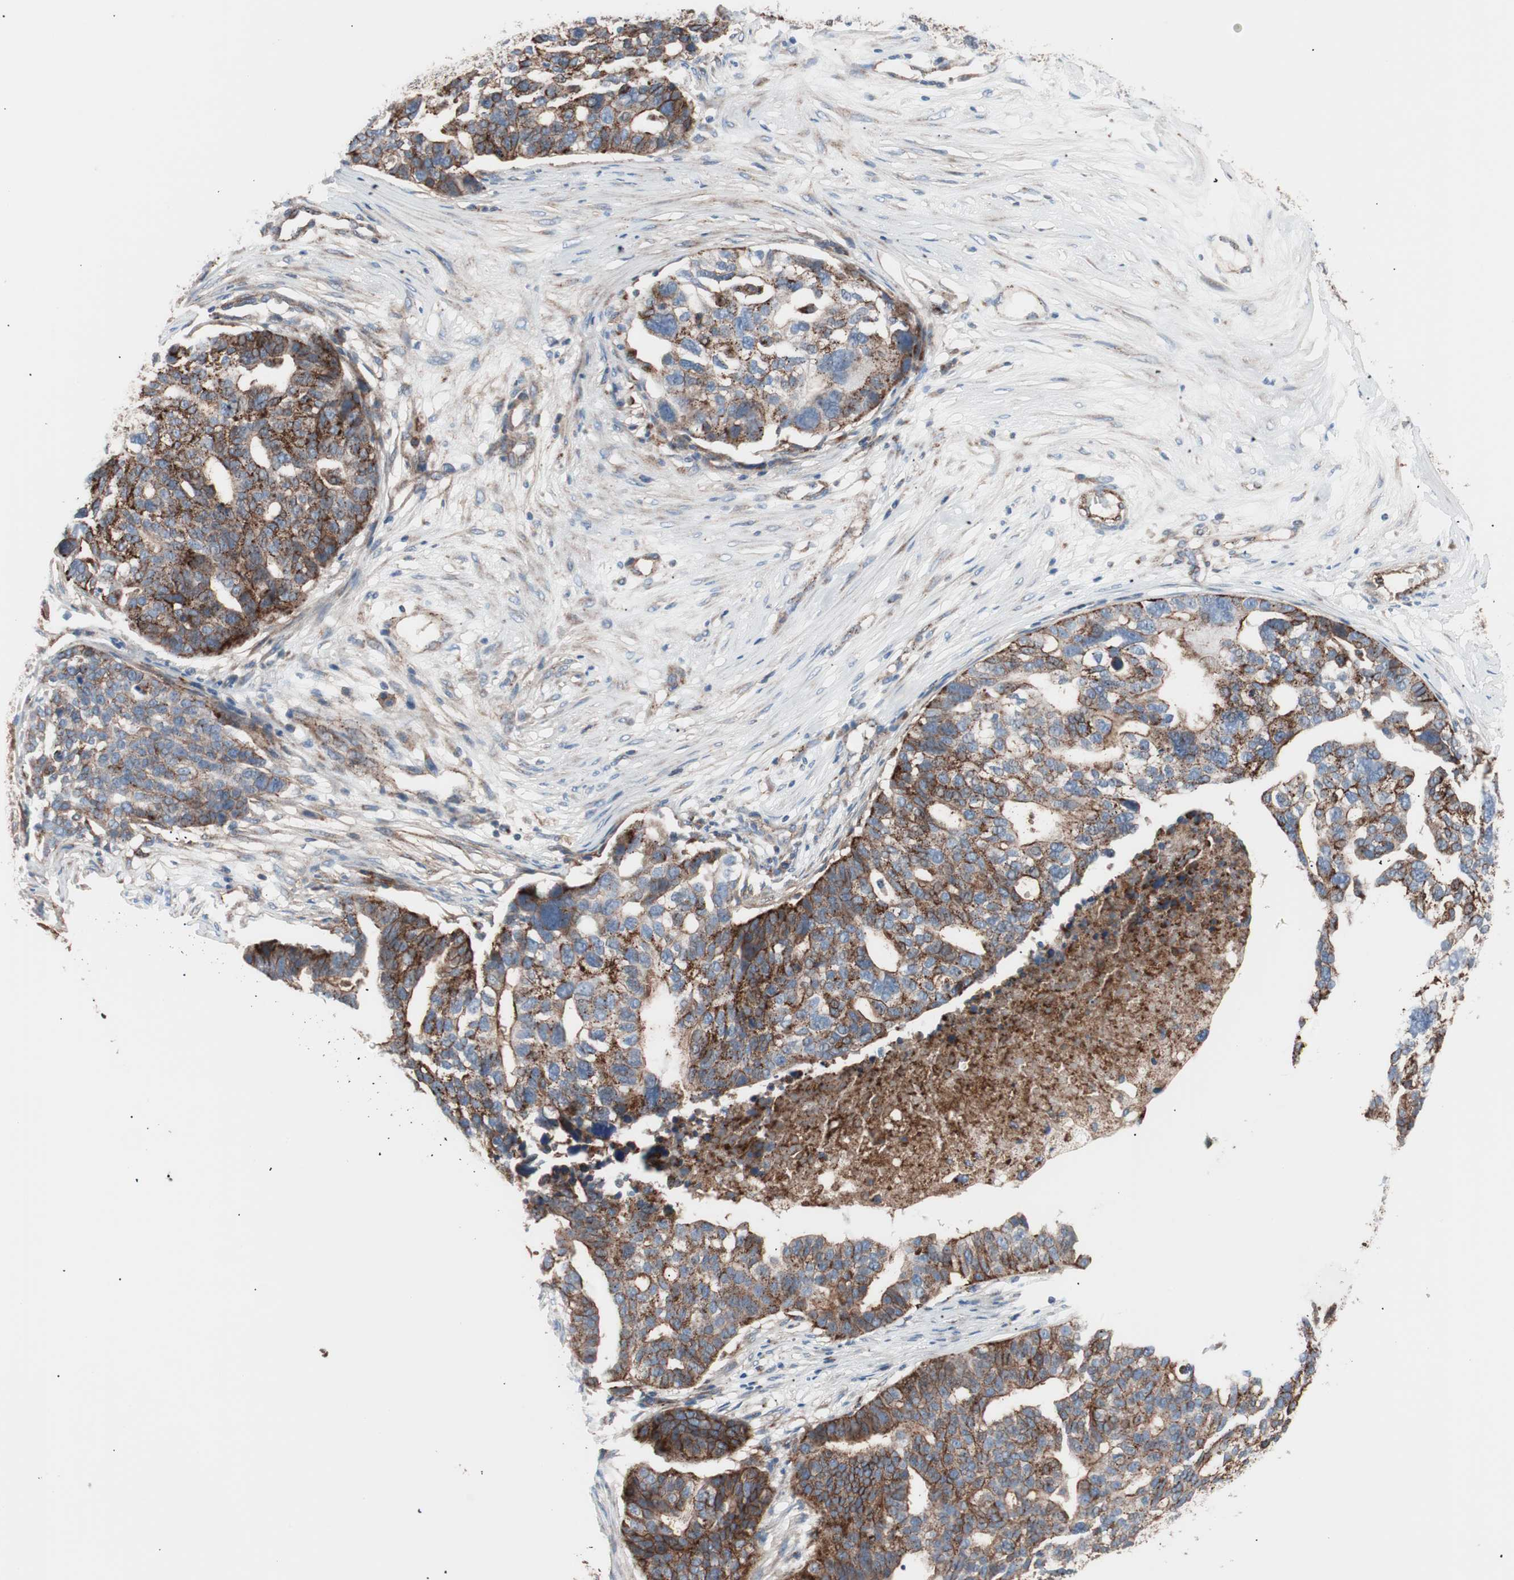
{"staining": {"intensity": "moderate", "quantity": ">75%", "location": "cytoplasmic/membranous"}, "tissue": "ovarian cancer", "cell_type": "Tumor cells", "image_type": "cancer", "snomed": [{"axis": "morphology", "description": "Cystadenocarcinoma, serous, NOS"}, {"axis": "topography", "description": "Ovary"}], "caption": "Ovarian cancer stained with immunohistochemistry demonstrates moderate cytoplasmic/membranous staining in approximately >75% of tumor cells.", "gene": "FLOT2", "patient": {"sex": "female", "age": 59}}